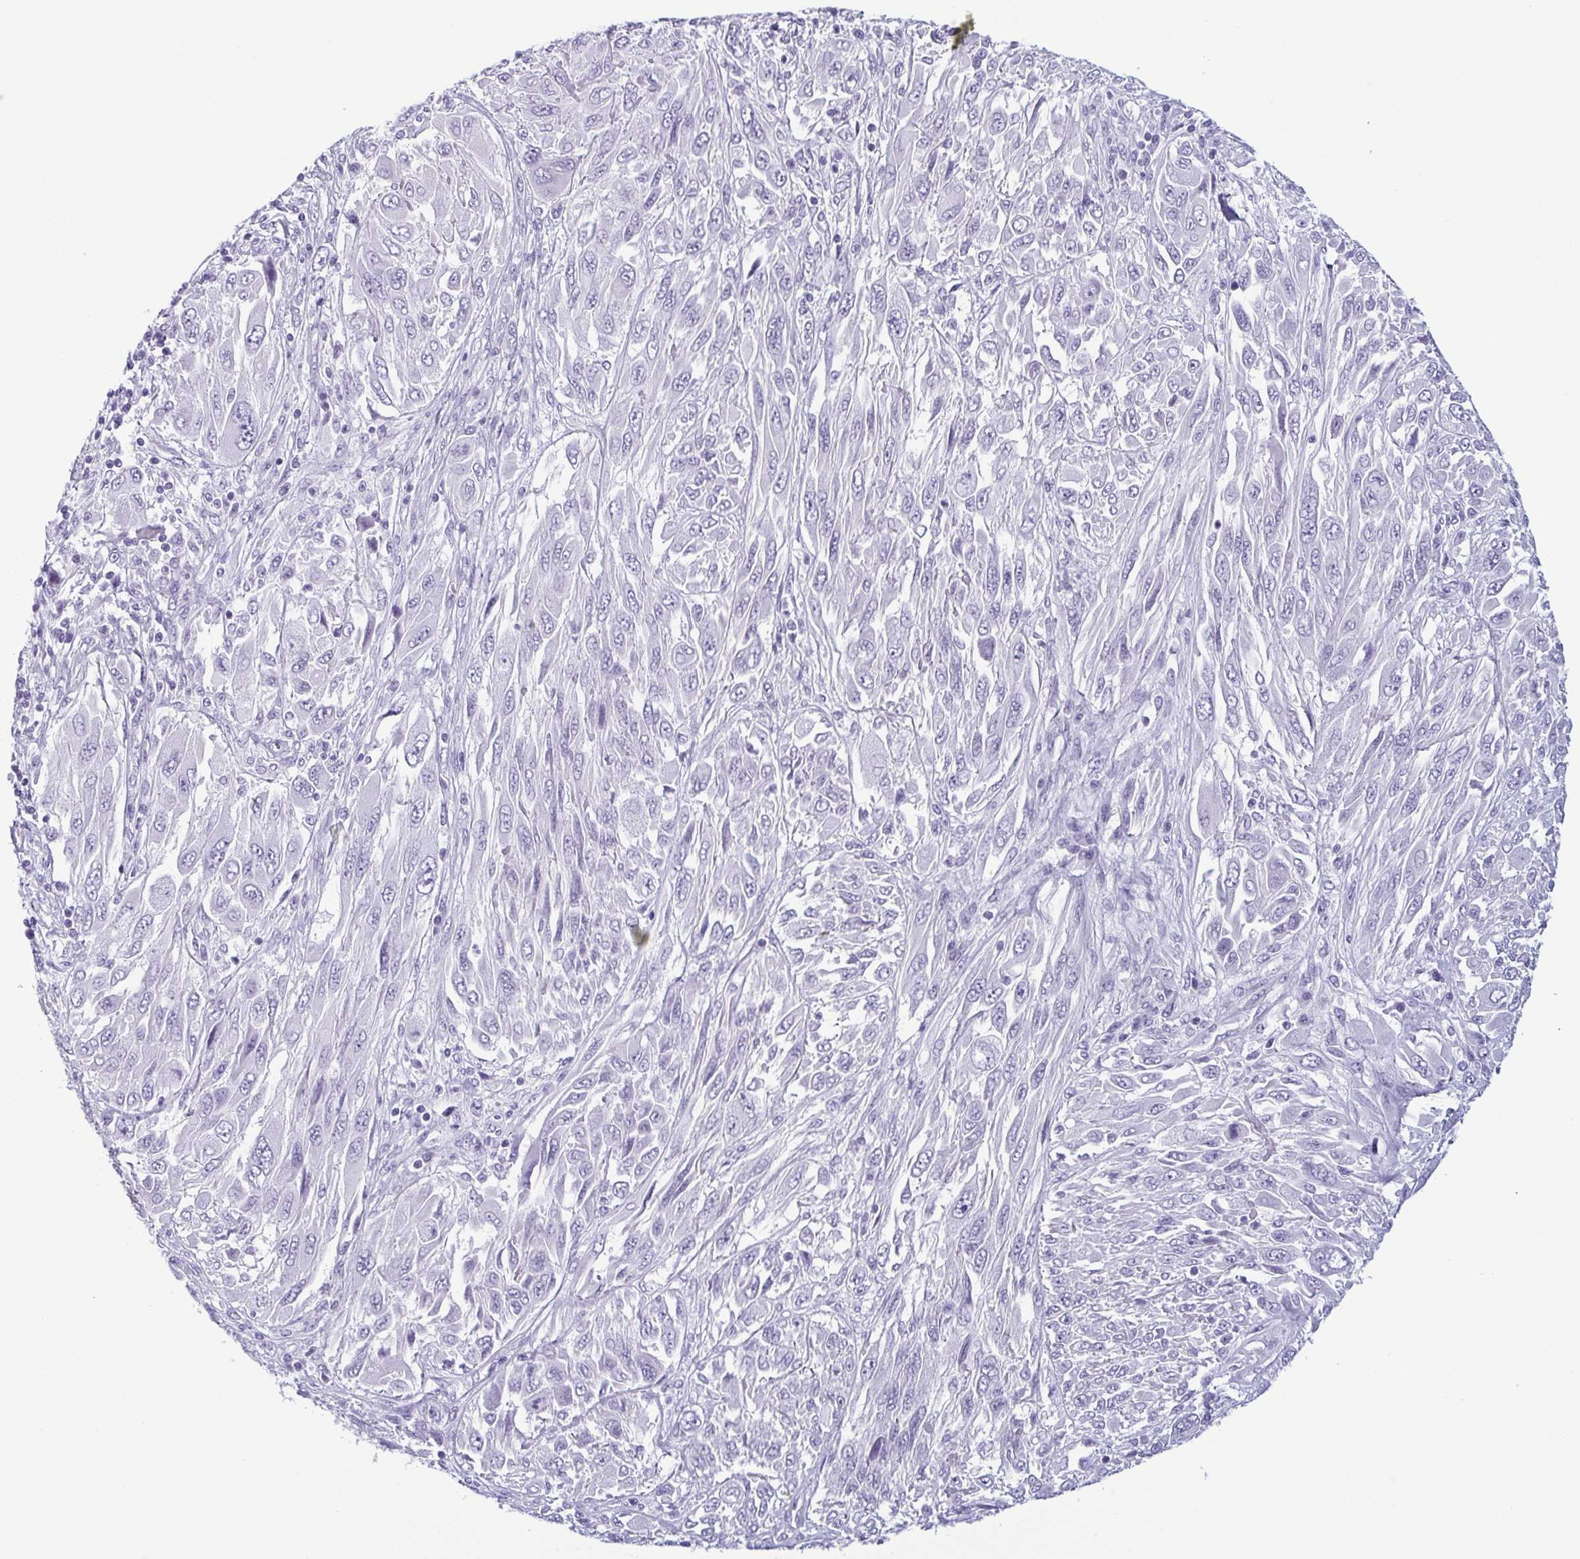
{"staining": {"intensity": "negative", "quantity": "none", "location": "none"}, "tissue": "melanoma", "cell_type": "Tumor cells", "image_type": "cancer", "snomed": [{"axis": "morphology", "description": "Malignant melanoma, NOS"}, {"axis": "topography", "description": "Skin"}], "caption": "Immunohistochemistry micrograph of neoplastic tissue: malignant melanoma stained with DAB (3,3'-diaminobenzidine) displays no significant protein positivity in tumor cells.", "gene": "KRT78", "patient": {"sex": "female", "age": 91}}